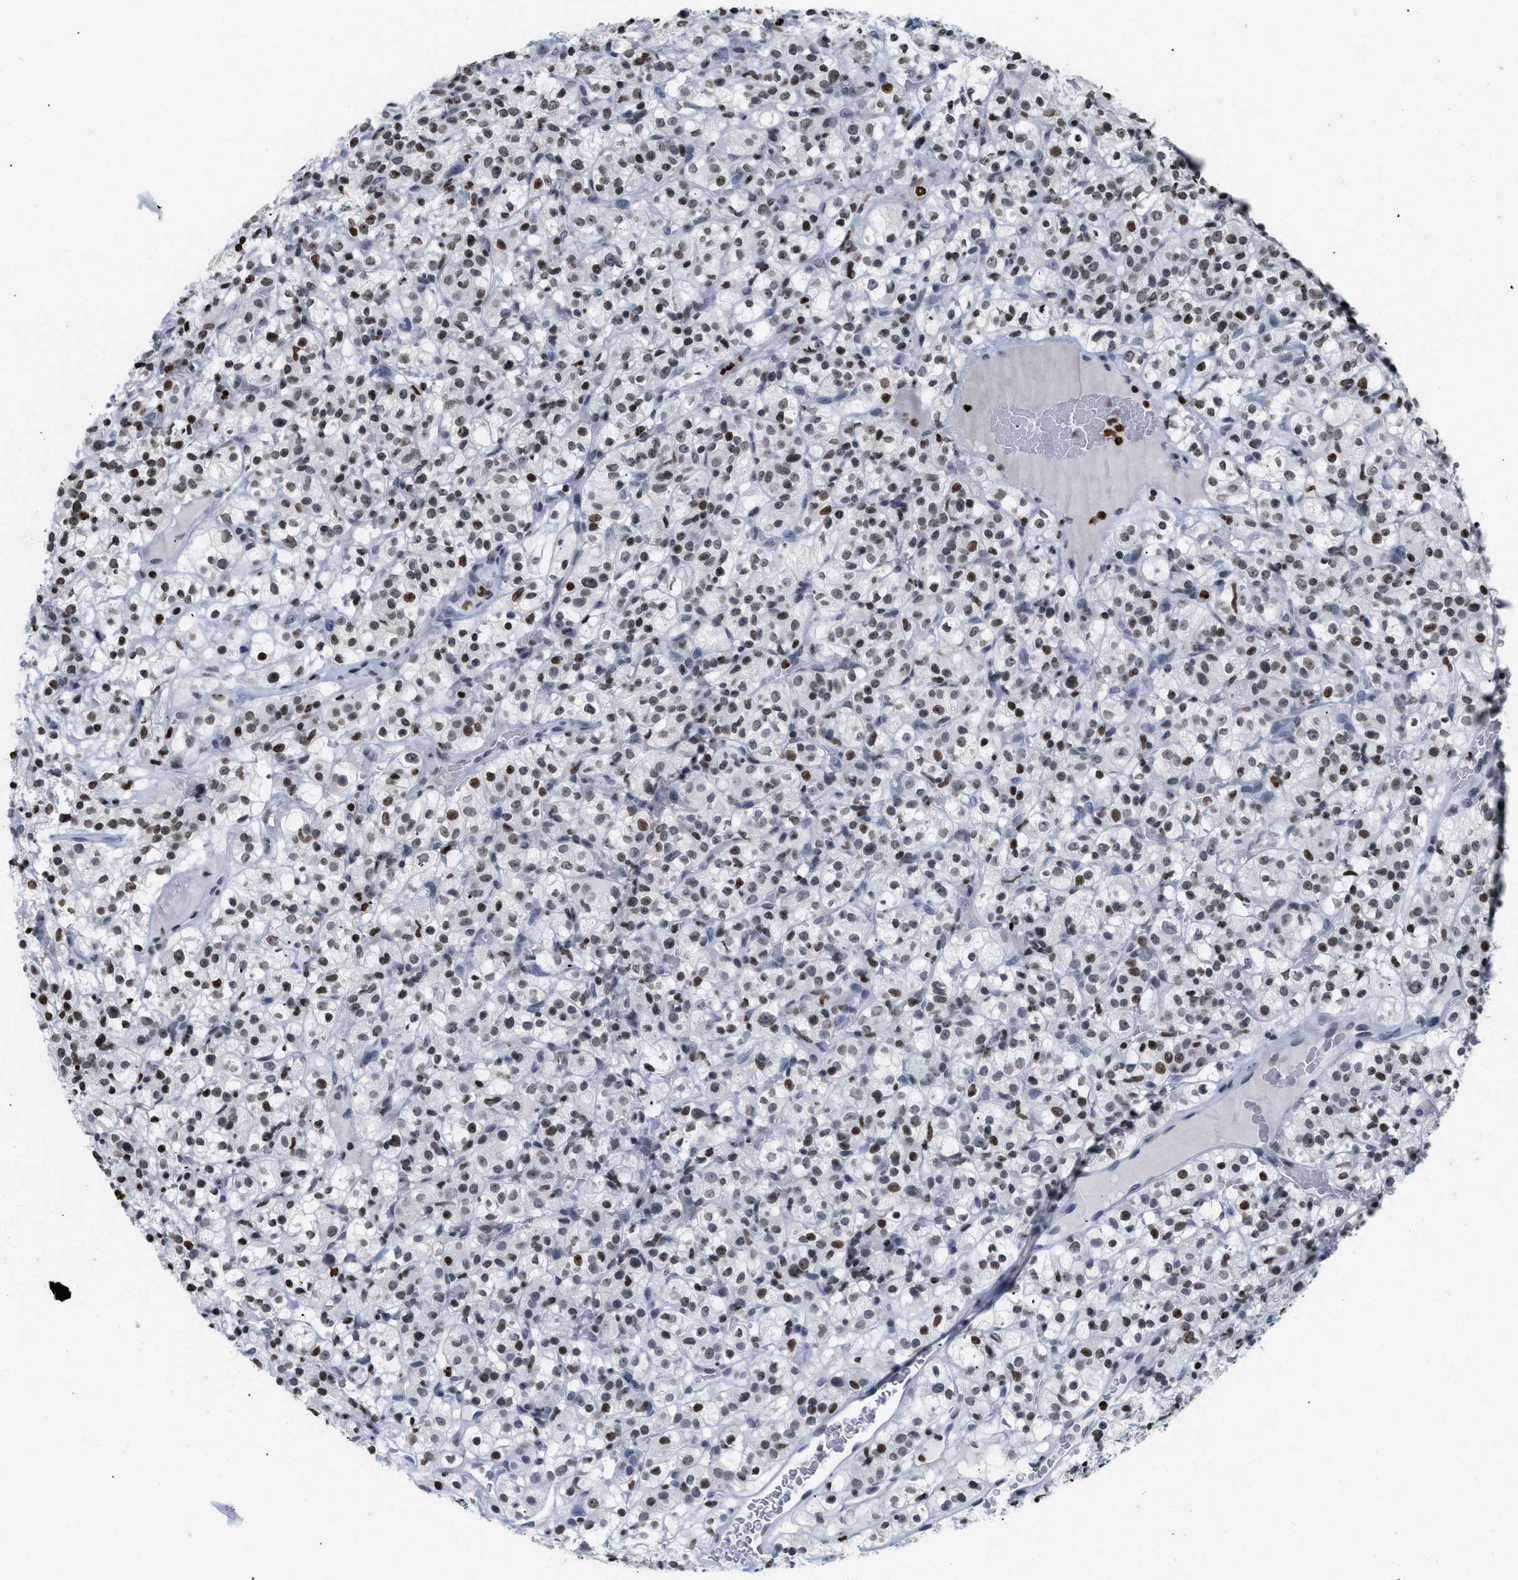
{"staining": {"intensity": "moderate", "quantity": ">75%", "location": "nuclear"}, "tissue": "renal cancer", "cell_type": "Tumor cells", "image_type": "cancer", "snomed": [{"axis": "morphology", "description": "Normal tissue, NOS"}, {"axis": "morphology", "description": "Adenocarcinoma, NOS"}, {"axis": "topography", "description": "Kidney"}], "caption": "Immunohistochemistry (IHC) of renal cancer shows medium levels of moderate nuclear staining in about >75% of tumor cells.", "gene": "HMGN2", "patient": {"sex": "female", "age": 72}}